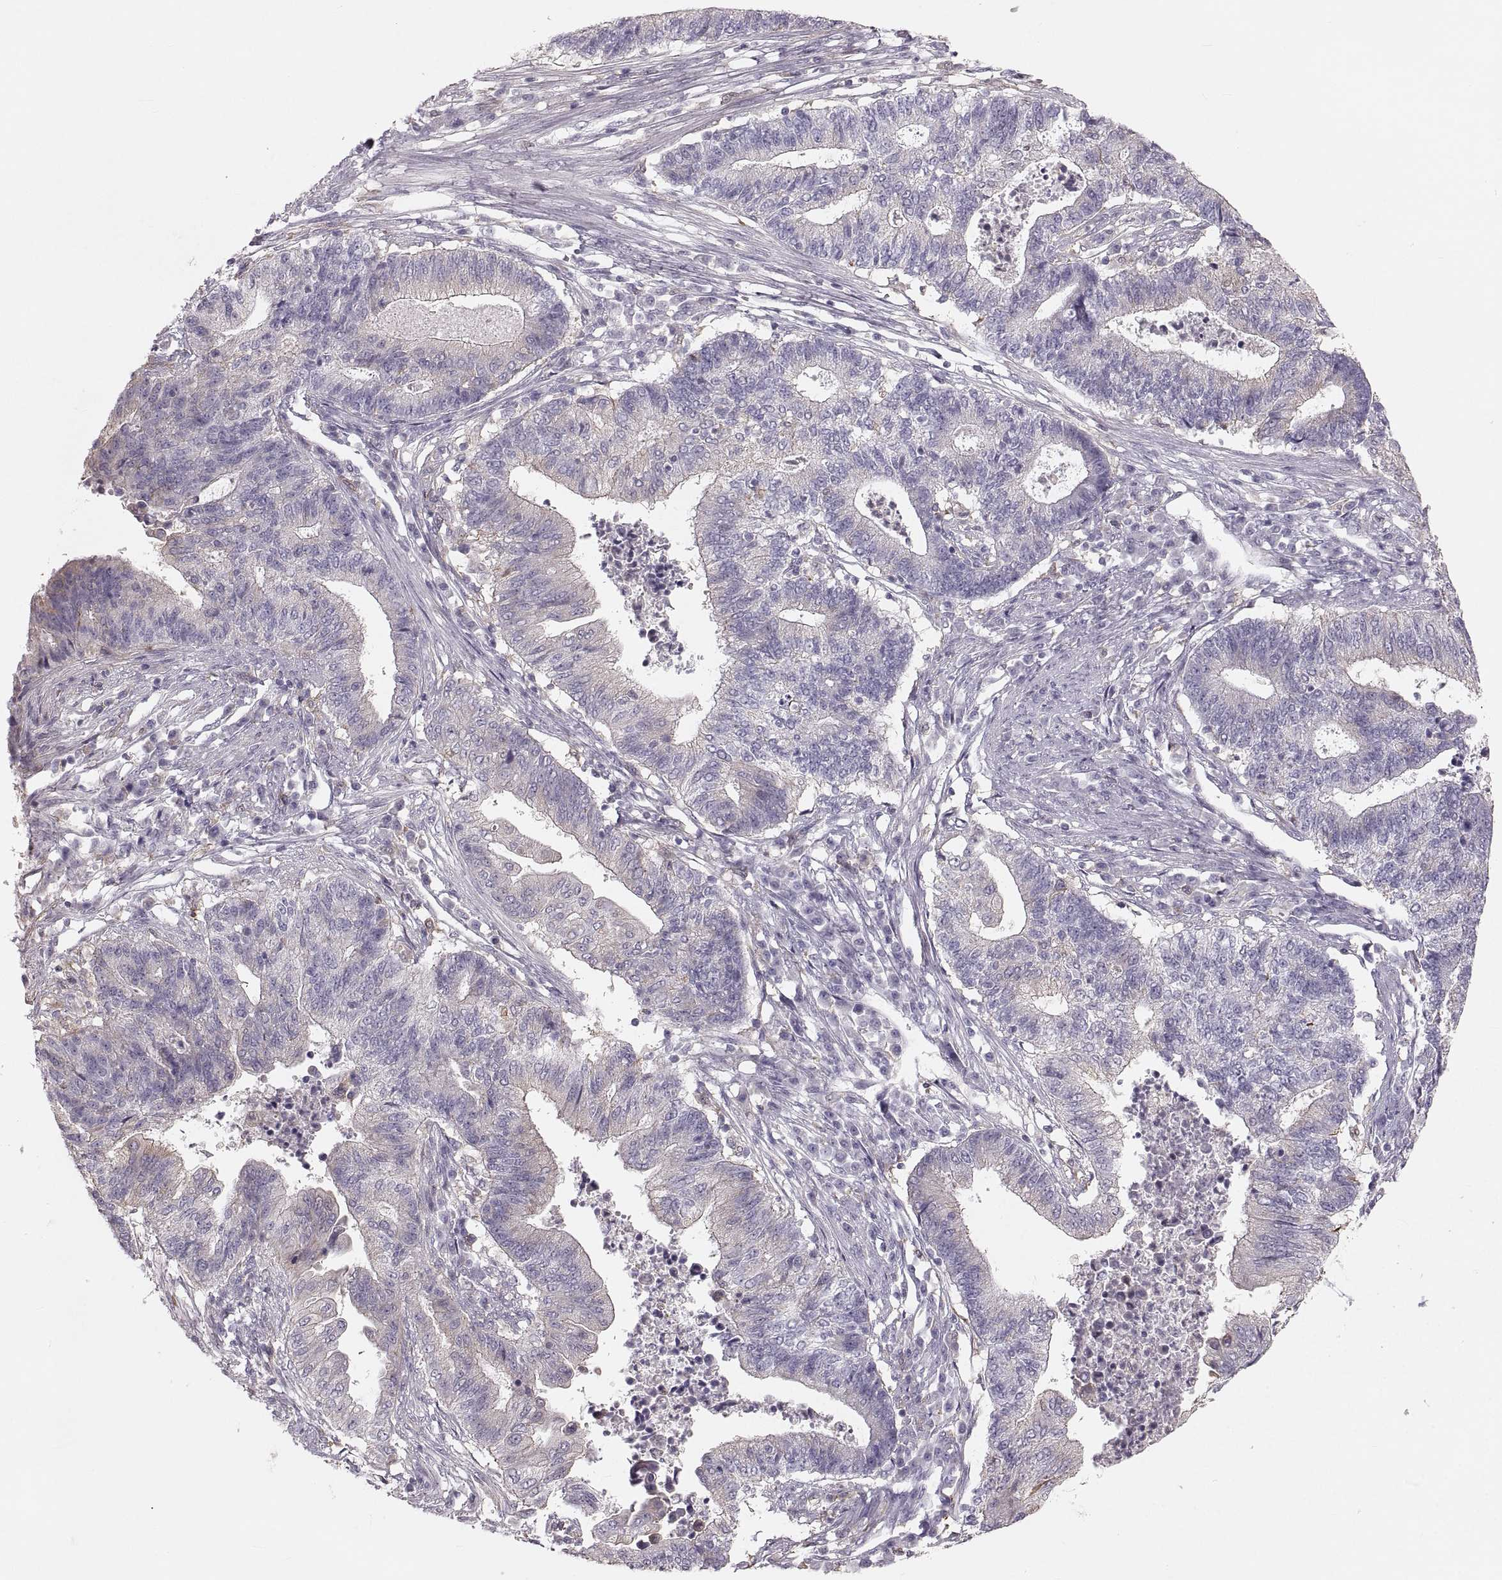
{"staining": {"intensity": "negative", "quantity": "none", "location": "none"}, "tissue": "endometrial cancer", "cell_type": "Tumor cells", "image_type": "cancer", "snomed": [{"axis": "morphology", "description": "Adenocarcinoma, NOS"}, {"axis": "topography", "description": "Uterus"}, {"axis": "topography", "description": "Endometrium"}], "caption": "The immunohistochemistry (IHC) photomicrograph has no significant staining in tumor cells of endometrial cancer (adenocarcinoma) tissue. The staining was performed using DAB (3,3'-diaminobenzidine) to visualize the protein expression in brown, while the nuclei were stained in blue with hematoxylin (Magnification: 20x).", "gene": "RUNDC3A", "patient": {"sex": "female", "age": 54}}